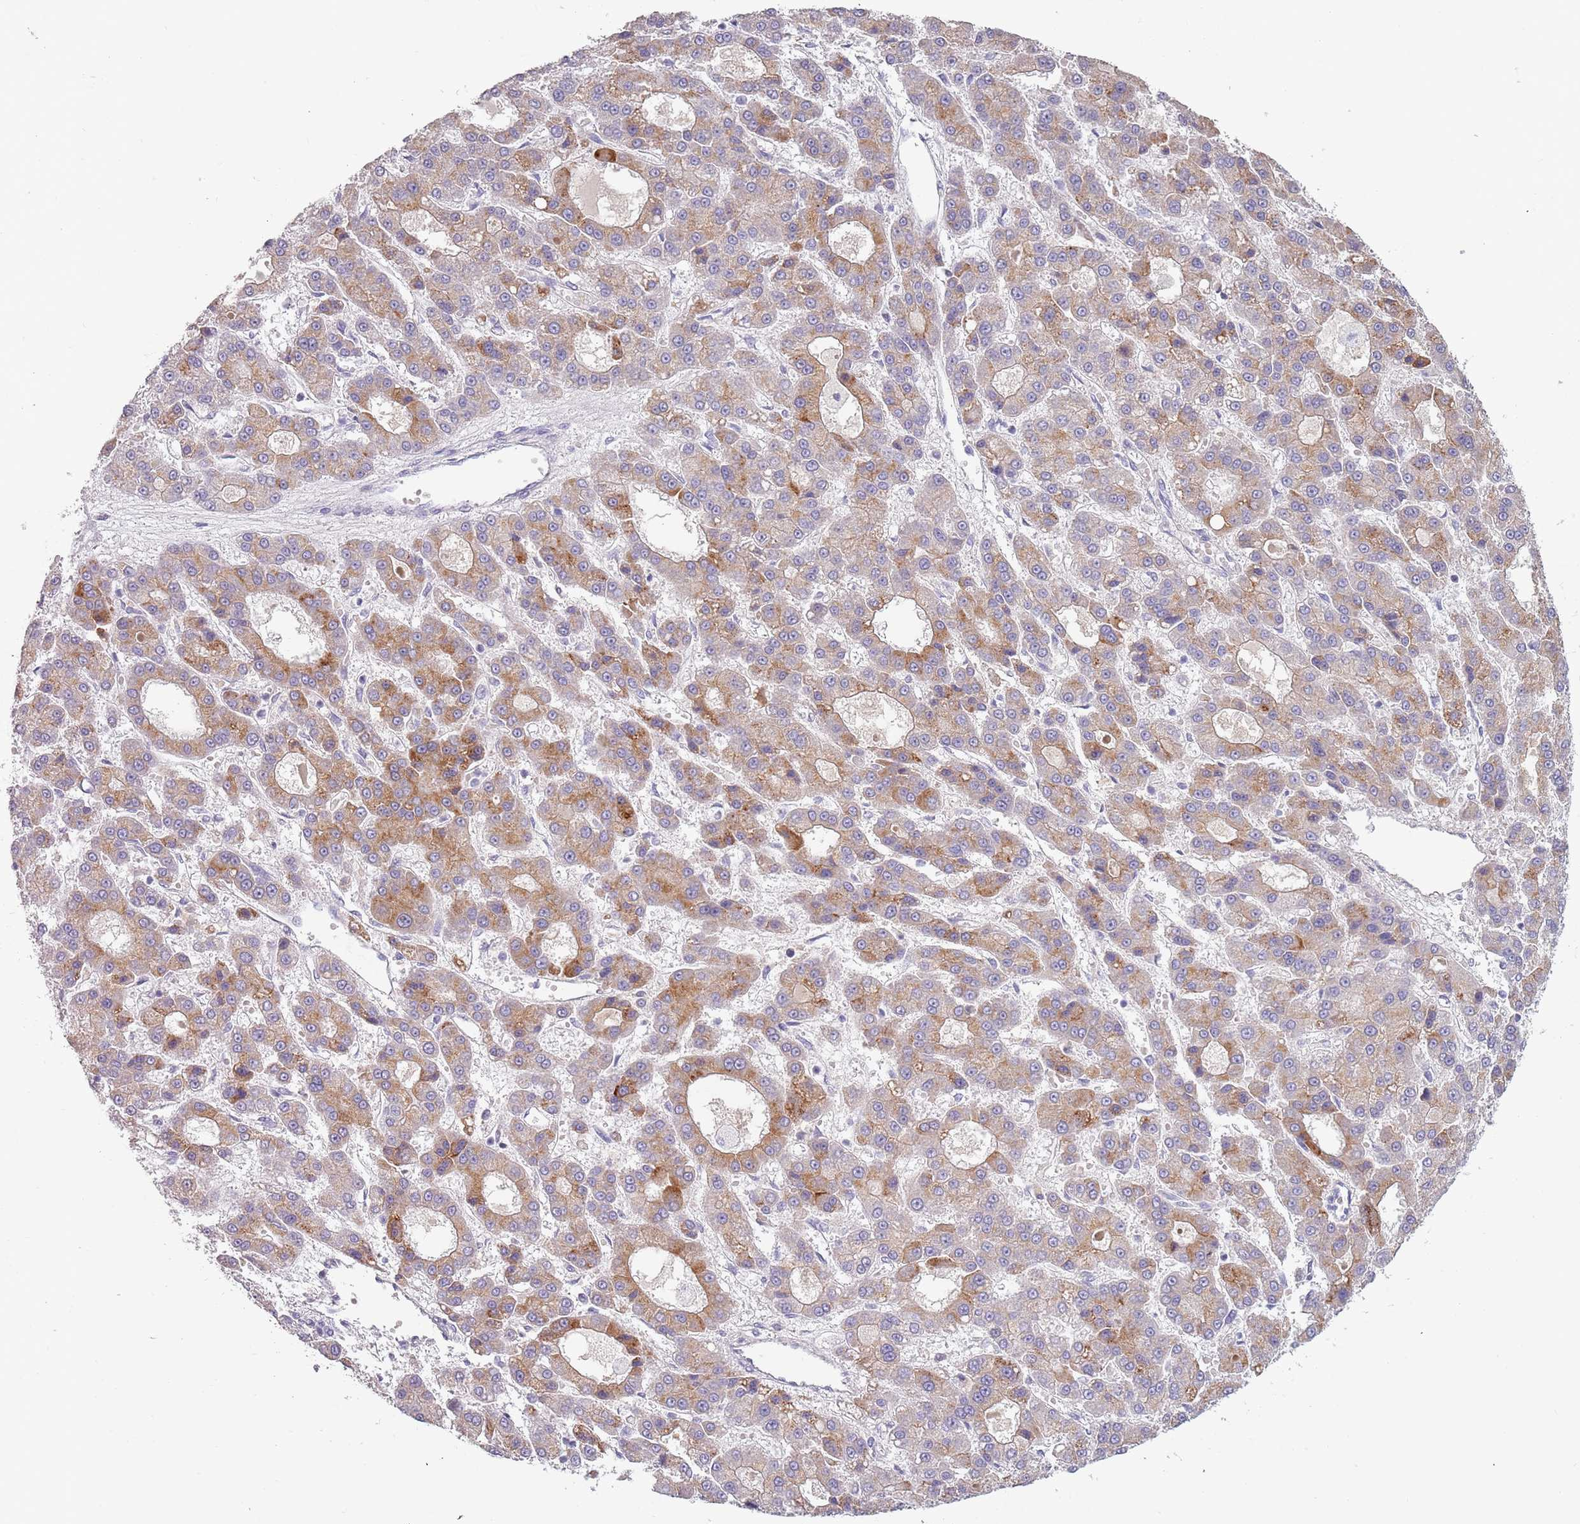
{"staining": {"intensity": "moderate", "quantity": ">75%", "location": "cytoplasmic/membranous"}, "tissue": "liver cancer", "cell_type": "Tumor cells", "image_type": "cancer", "snomed": [{"axis": "morphology", "description": "Carcinoma, Hepatocellular, NOS"}, {"axis": "topography", "description": "Liver"}], "caption": "DAB immunohistochemical staining of liver cancer reveals moderate cytoplasmic/membranous protein staining in about >75% of tumor cells.", "gene": "TNFRSF6B", "patient": {"sex": "male", "age": 70}}